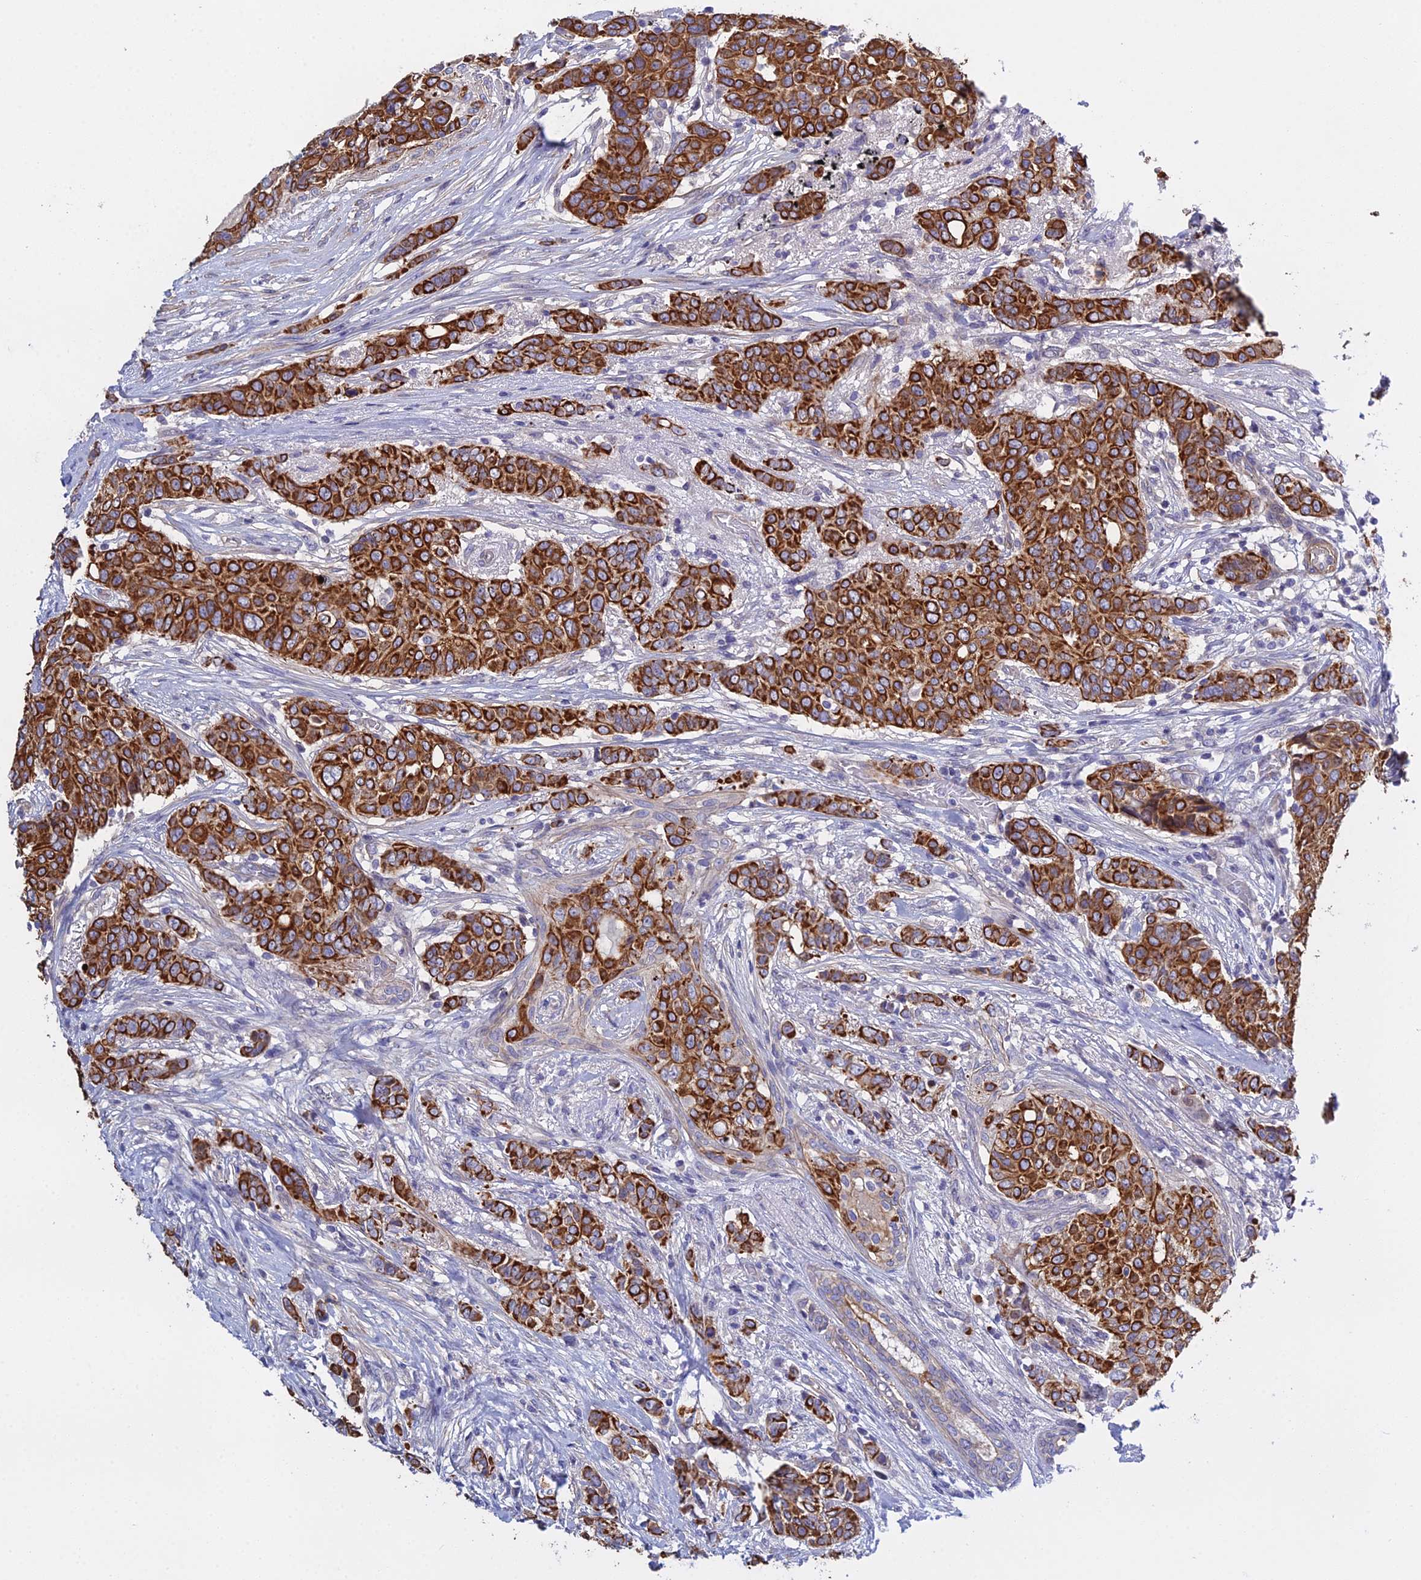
{"staining": {"intensity": "strong", "quantity": ">75%", "location": "cytoplasmic/membranous"}, "tissue": "breast cancer", "cell_type": "Tumor cells", "image_type": "cancer", "snomed": [{"axis": "morphology", "description": "Lobular carcinoma"}, {"axis": "topography", "description": "Breast"}], "caption": "Breast lobular carcinoma was stained to show a protein in brown. There is high levels of strong cytoplasmic/membranous staining in about >75% of tumor cells. The staining was performed using DAB, with brown indicating positive protein expression. Nuclei are stained blue with hematoxylin.", "gene": "LZTS2", "patient": {"sex": "female", "age": 51}}